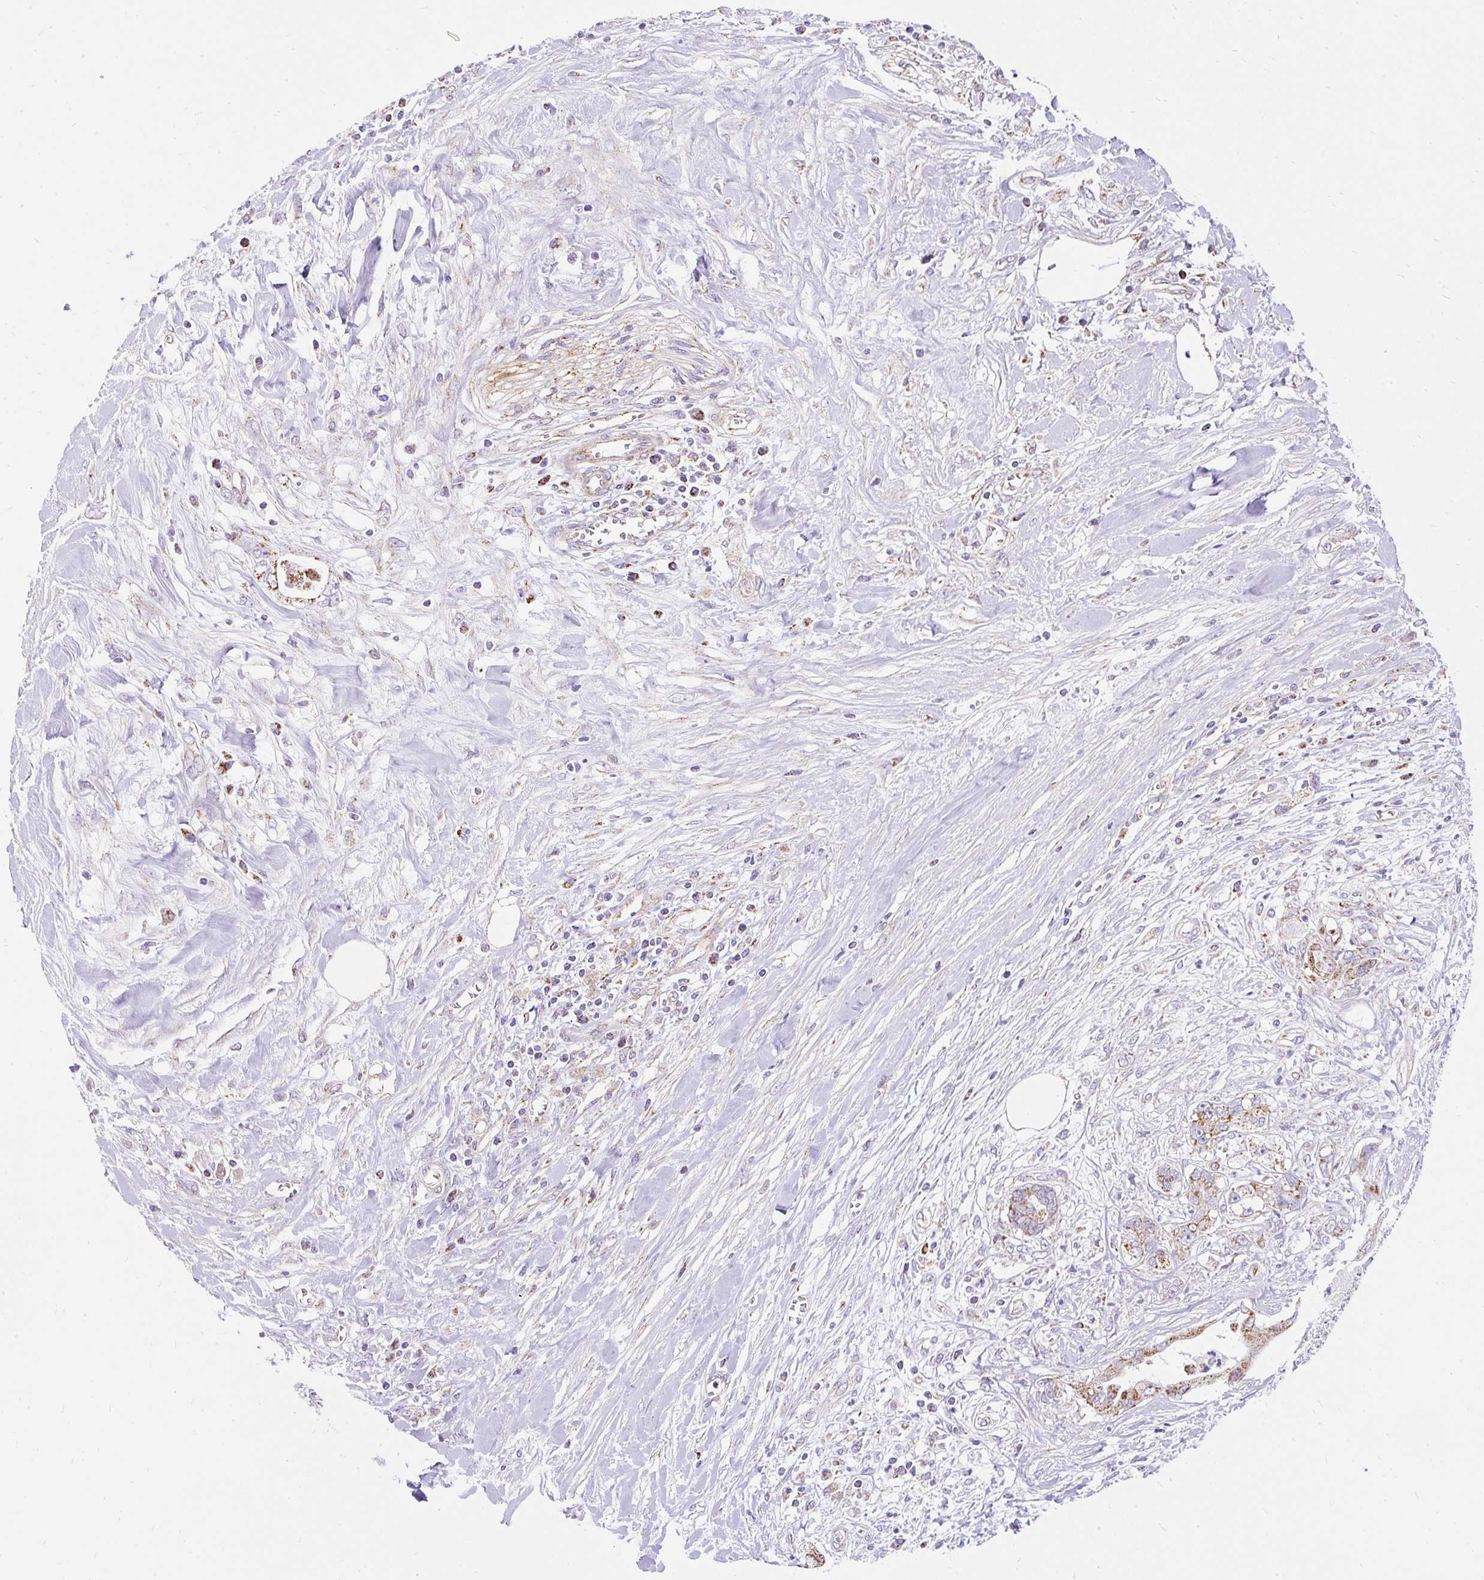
{"staining": {"intensity": "moderate", "quantity": ">75%", "location": "cytoplasmic/membranous"}, "tissue": "pancreatic cancer", "cell_type": "Tumor cells", "image_type": "cancer", "snomed": [{"axis": "morphology", "description": "Adenocarcinoma, NOS"}, {"axis": "topography", "description": "Pancreas"}], "caption": "Human pancreatic cancer stained for a protein (brown) displays moderate cytoplasmic/membranous positive staining in about >75% of tumor cells.", "gene": "CEP290", "patient": {"sex": "female", "age": 56}}